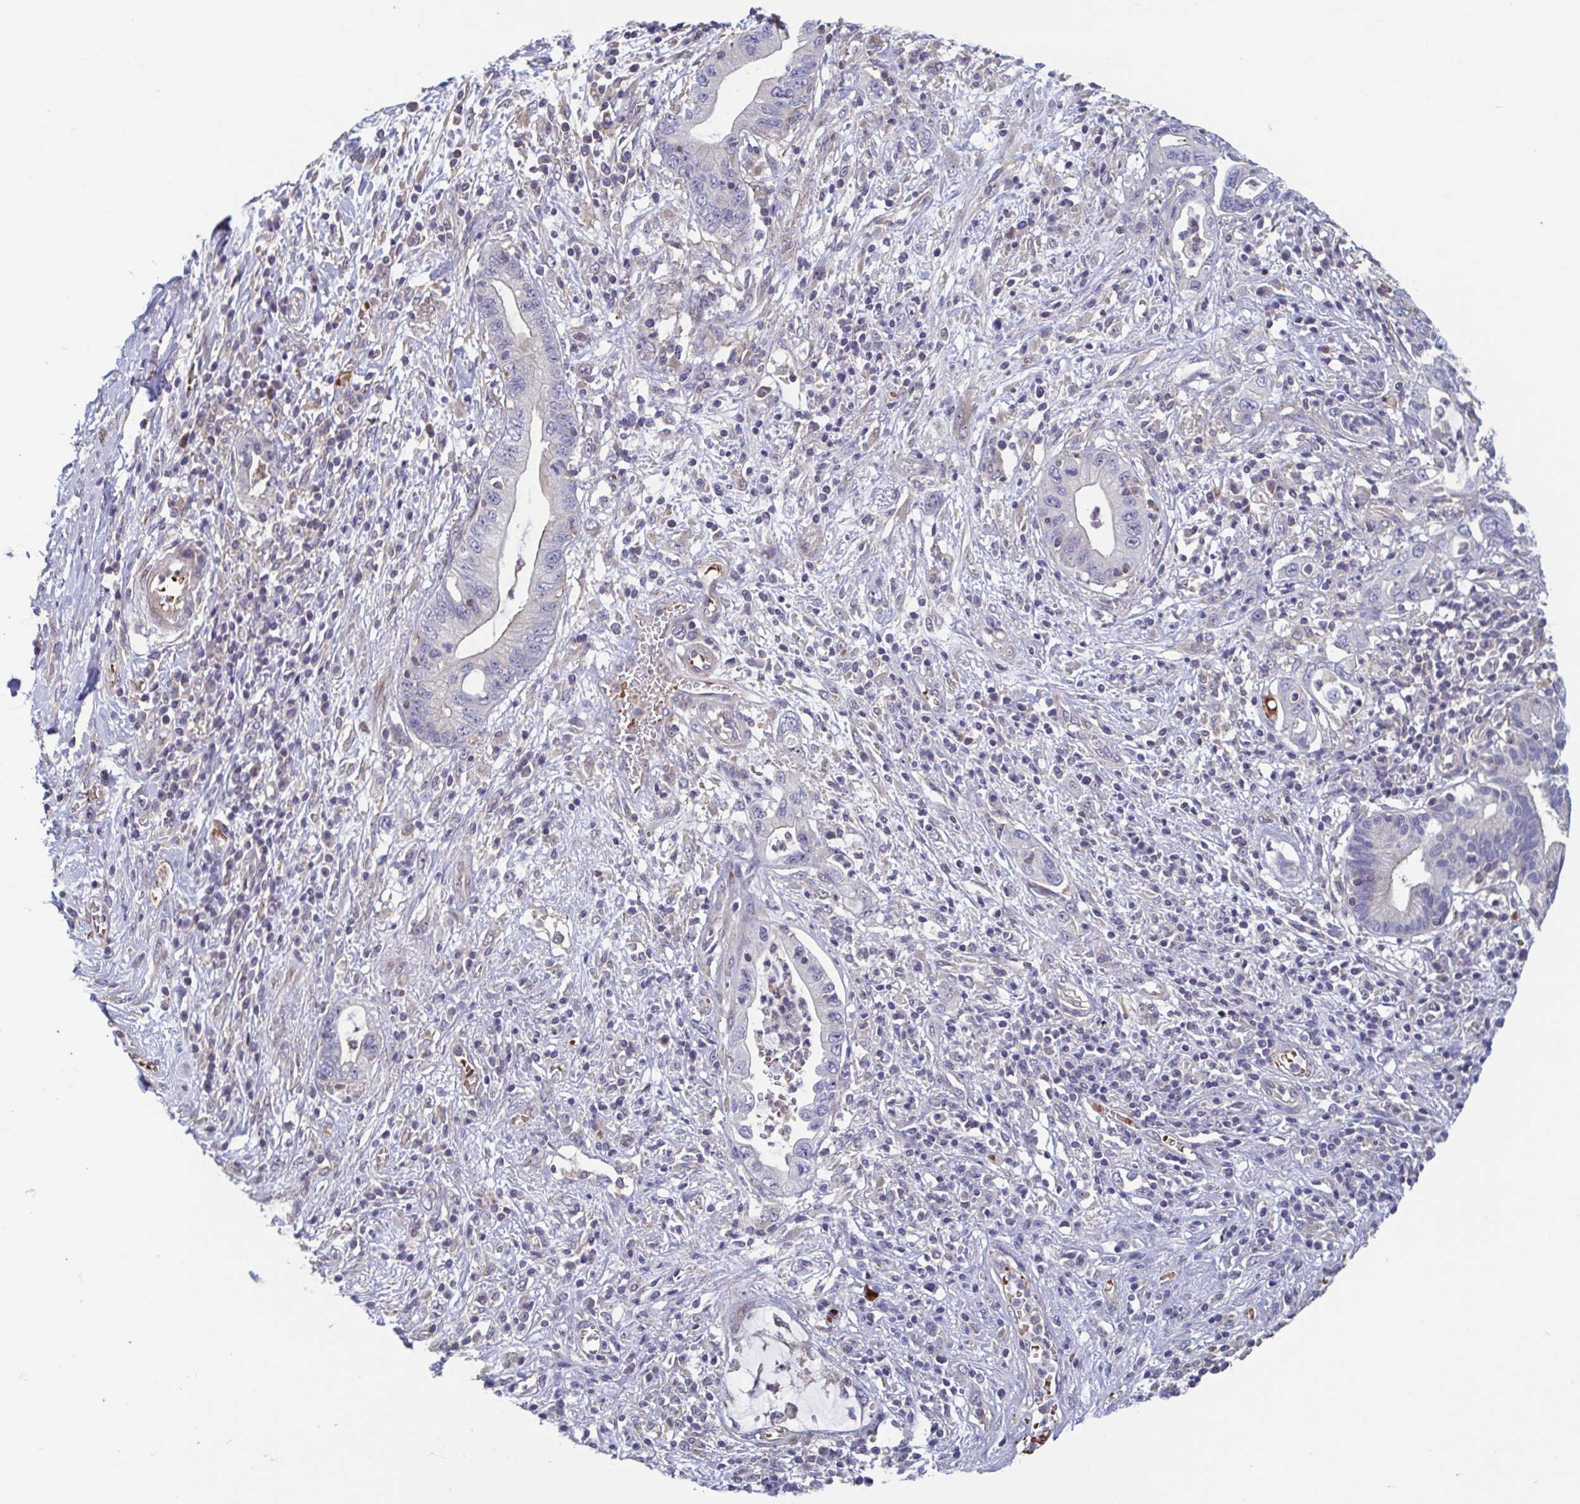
{"staining": {"intensity": "negative", "quantity": "none", "location": "none"}, "tissue": "pancreatic cancer", "cell_type": "Tumor cells", "image_type": "cancer", "snomed": [{"axis": "morphology", "description": "Adenocarcinoma, NOS"}, {"axis": "topography", "description": "Pancreas"}], "caption": "Tumor cells are negative for protein expression in human pancreatic cancer (adenocarcinoma). The staining is performed using DAB (3,3'-diaminobenzidine) brown chromogen with nuclei counter-stained in using hematoxylin.", "gene": "LRRC38", "patient": {"sex": "female", "age": 72}}